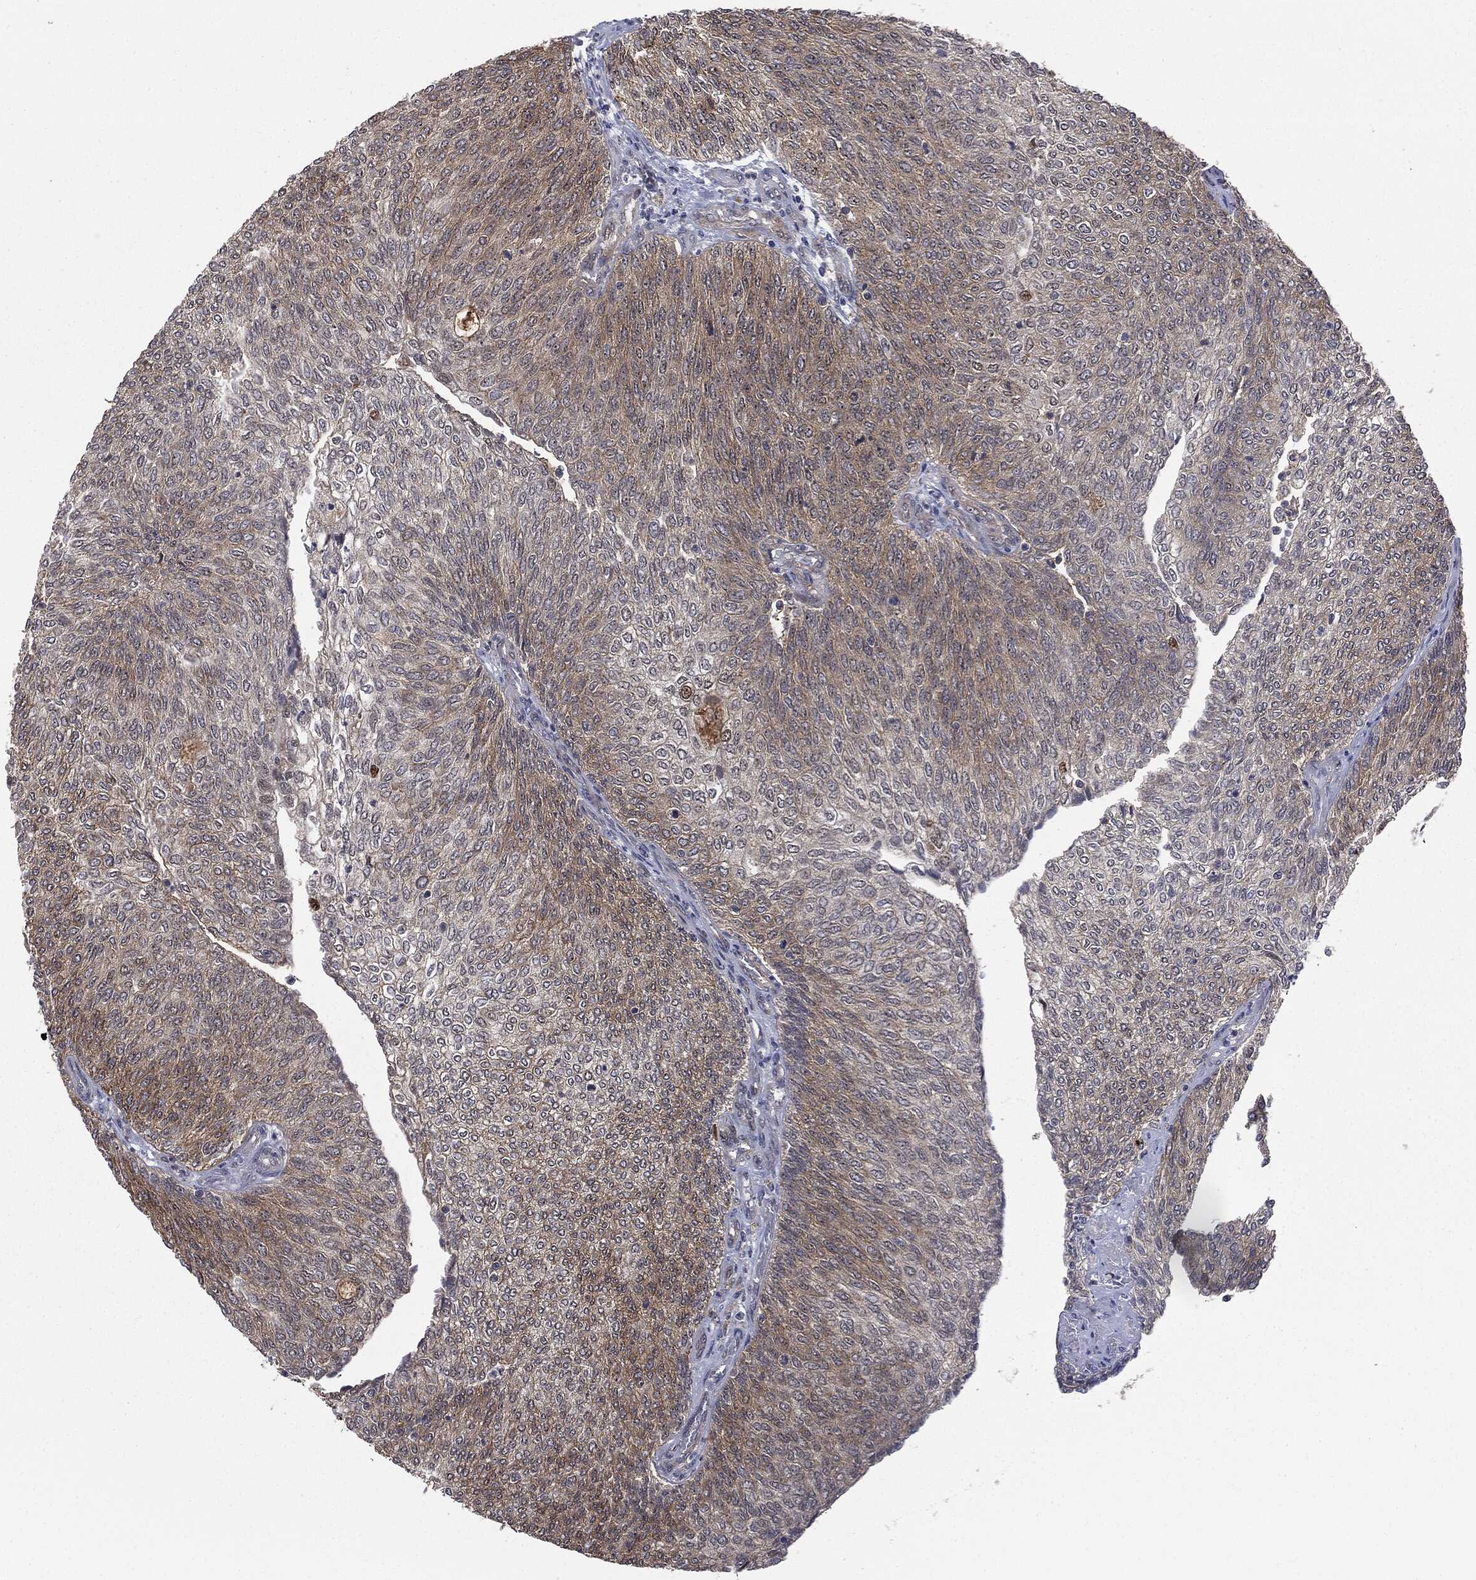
{"staining": {"intensity": "weak", "quantity": "25%-75%", "location": "cytoplasmic/membranous,nuclear"}, "tissue": "urothelial cancer", "cell_type": "Tumor cells", "image_type": "cancer", "snomed": [{"axis": "morphology", "description": "Urothelial carcinoma, High grade"}, {"axis": "topography", "description": "Urinary bladder"}], "caption": "Urothelial cancer was stained to show a protein in brown. There is low levels of weak cytoplasmic/membranous and nuclear staining in about 25%-75% of tumor cells. The protein of interest is shown in brown color, while the nuclei are stained blue.", "gene": "TRMT1L", "patient": {"sex": "female", "age": 79}}